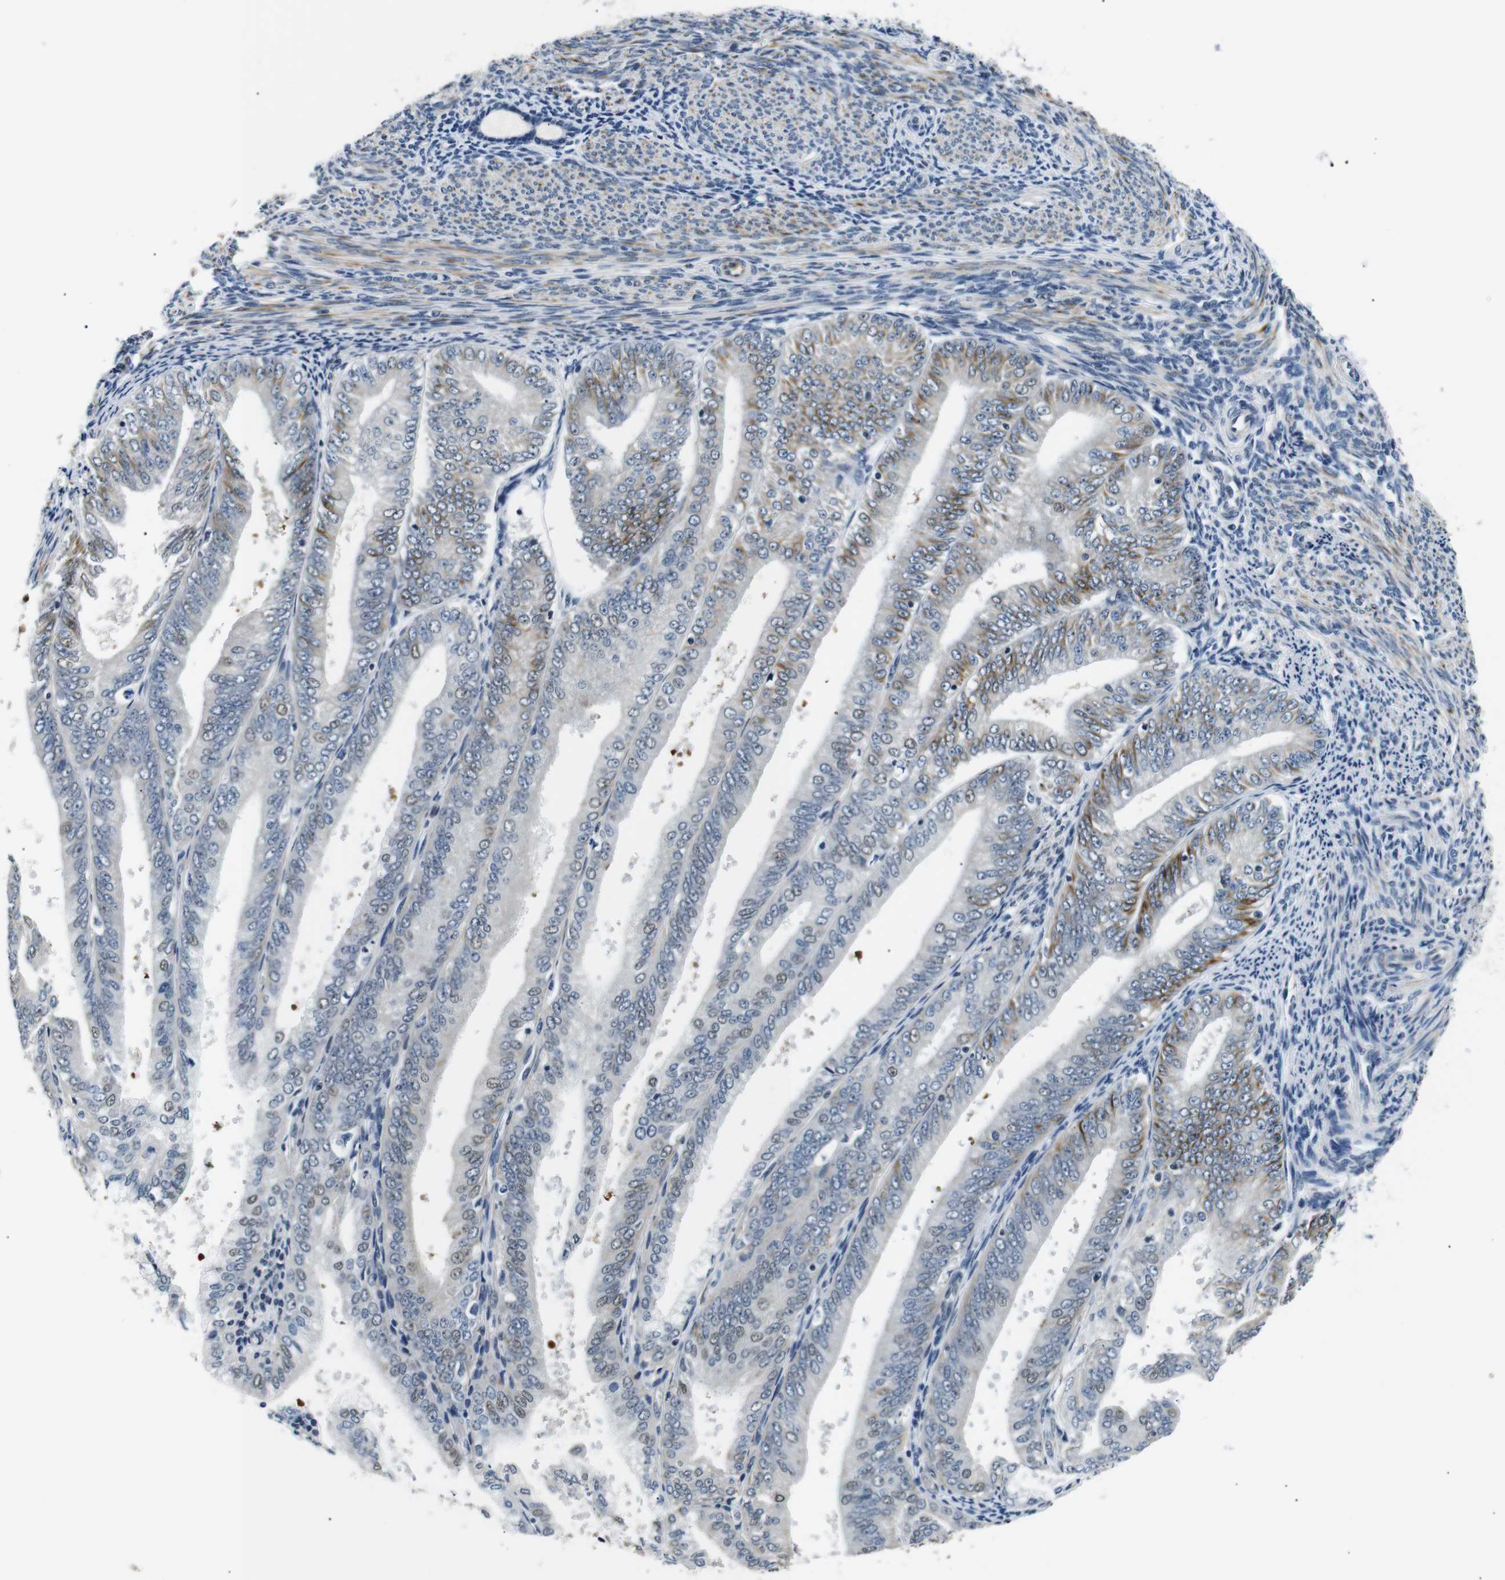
{"staining": {"intensity": "moderate", "quantity": "<25%", "location": "cytoplasmic/membranous,nuclear"}, "tissue": "endometrial cancer", "cell_type": "Tumor cells", "image_type": "cancer", "snomed": [{"axis": "morphology", "description": "Adenocarcinoma, NOS"}, {"axis": "topography", "description": "Endometrium"}], "caption": "Endometrial cancer (adenocarcinoma) stained with a brown dye reveals moderate cytoplasmic/membranous and nuclear positive staining in about <25% of tumor cells.", "gene": "TAFA1", "patient": {"sex": "female", "age": 63}}